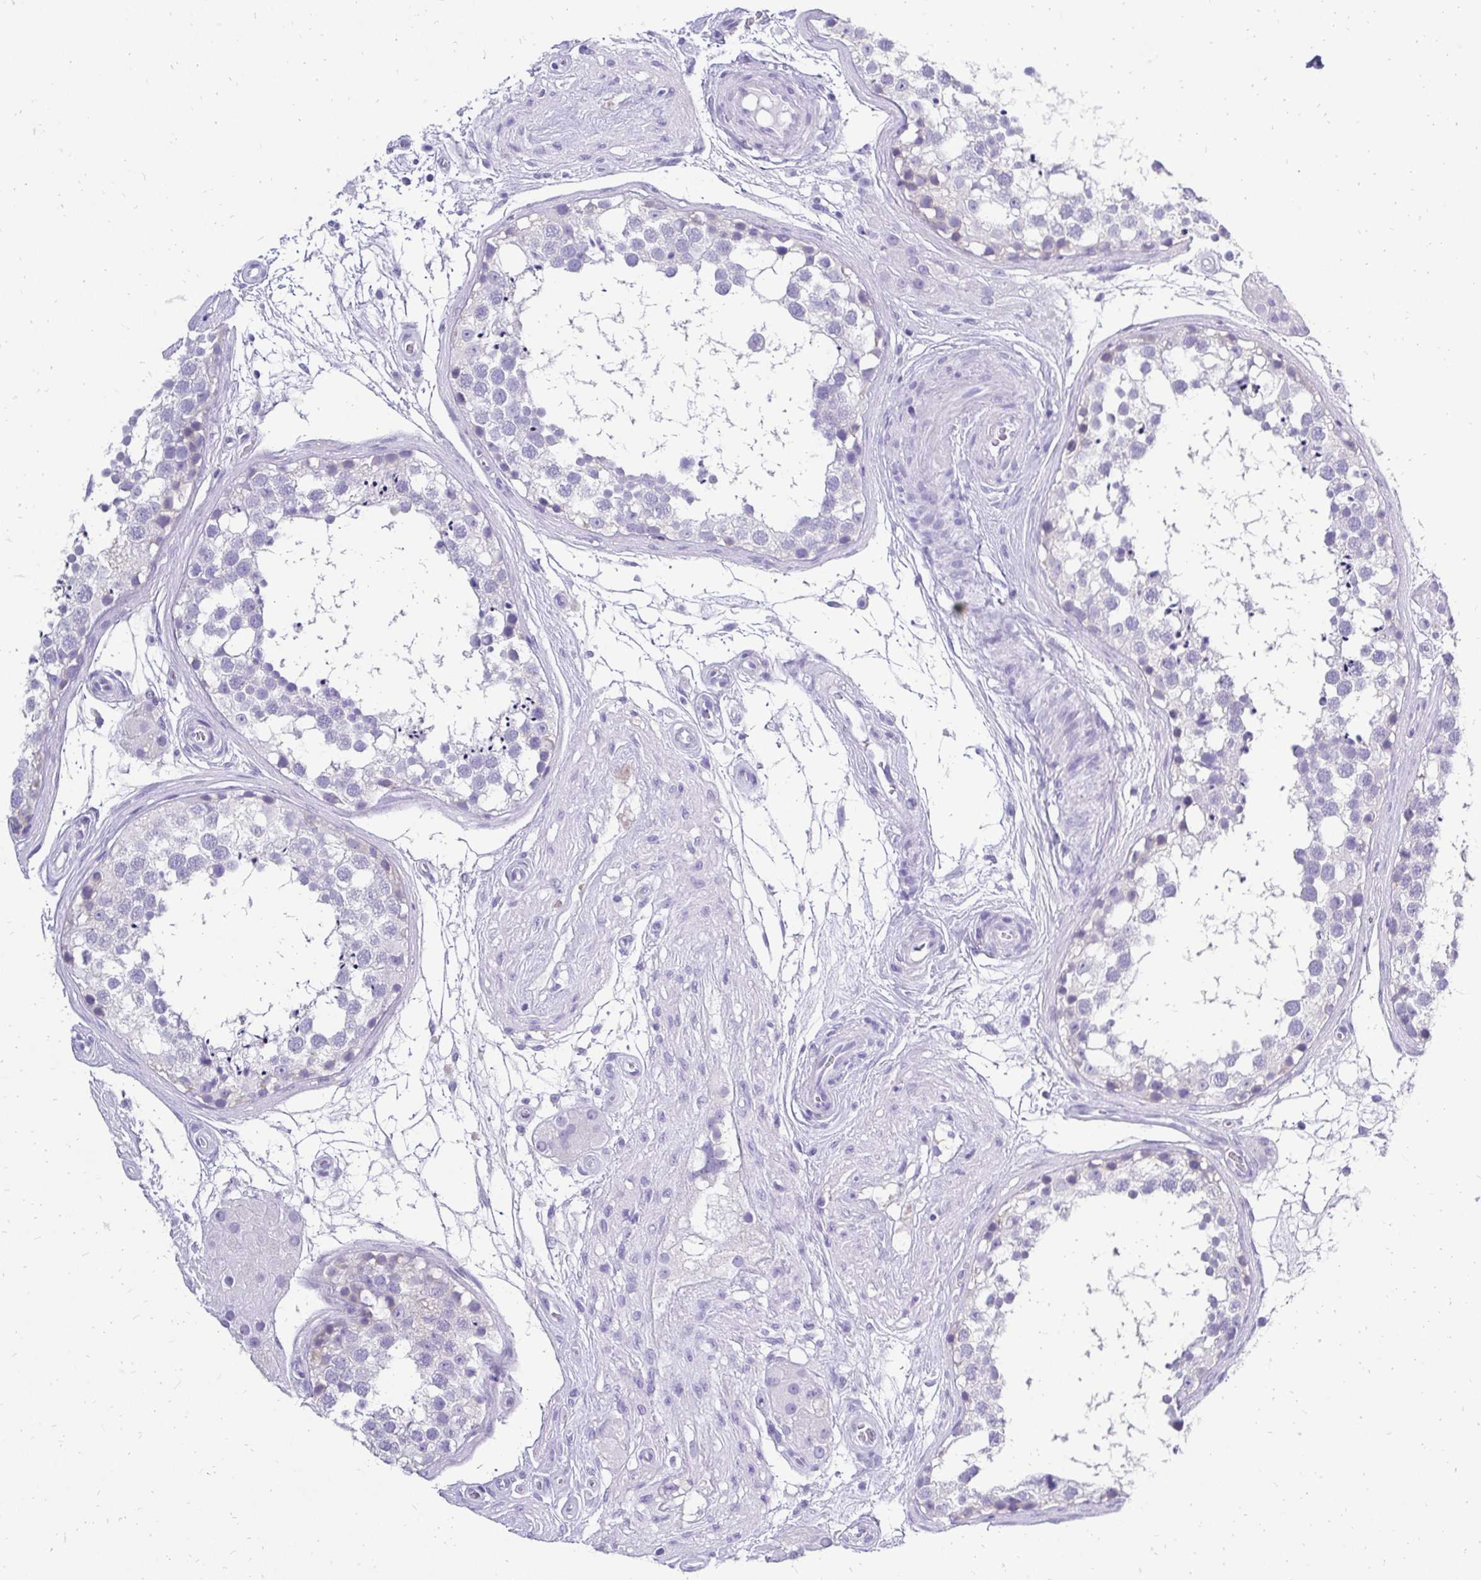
{"staining": {"intensity": "negative", "quantity": "none", "location": "none"}, "tissue": "testis", "cell_type": "Cells in seminiferous ducts", "image_type": "normal", "snomed": [{"axis": "morphology", "description": "Normal tissue, NOS"}, {"axis": "morphology", "description": "Seminoma, NOS"}, {"axis": "topography", "description": "Testis"}], "caption": "The histopathology image exhibits no staining of cells in seminiferous ducts in benign testis.", "gene": "SLC32A1", "patient": {"sex": "male", "age": 65}}